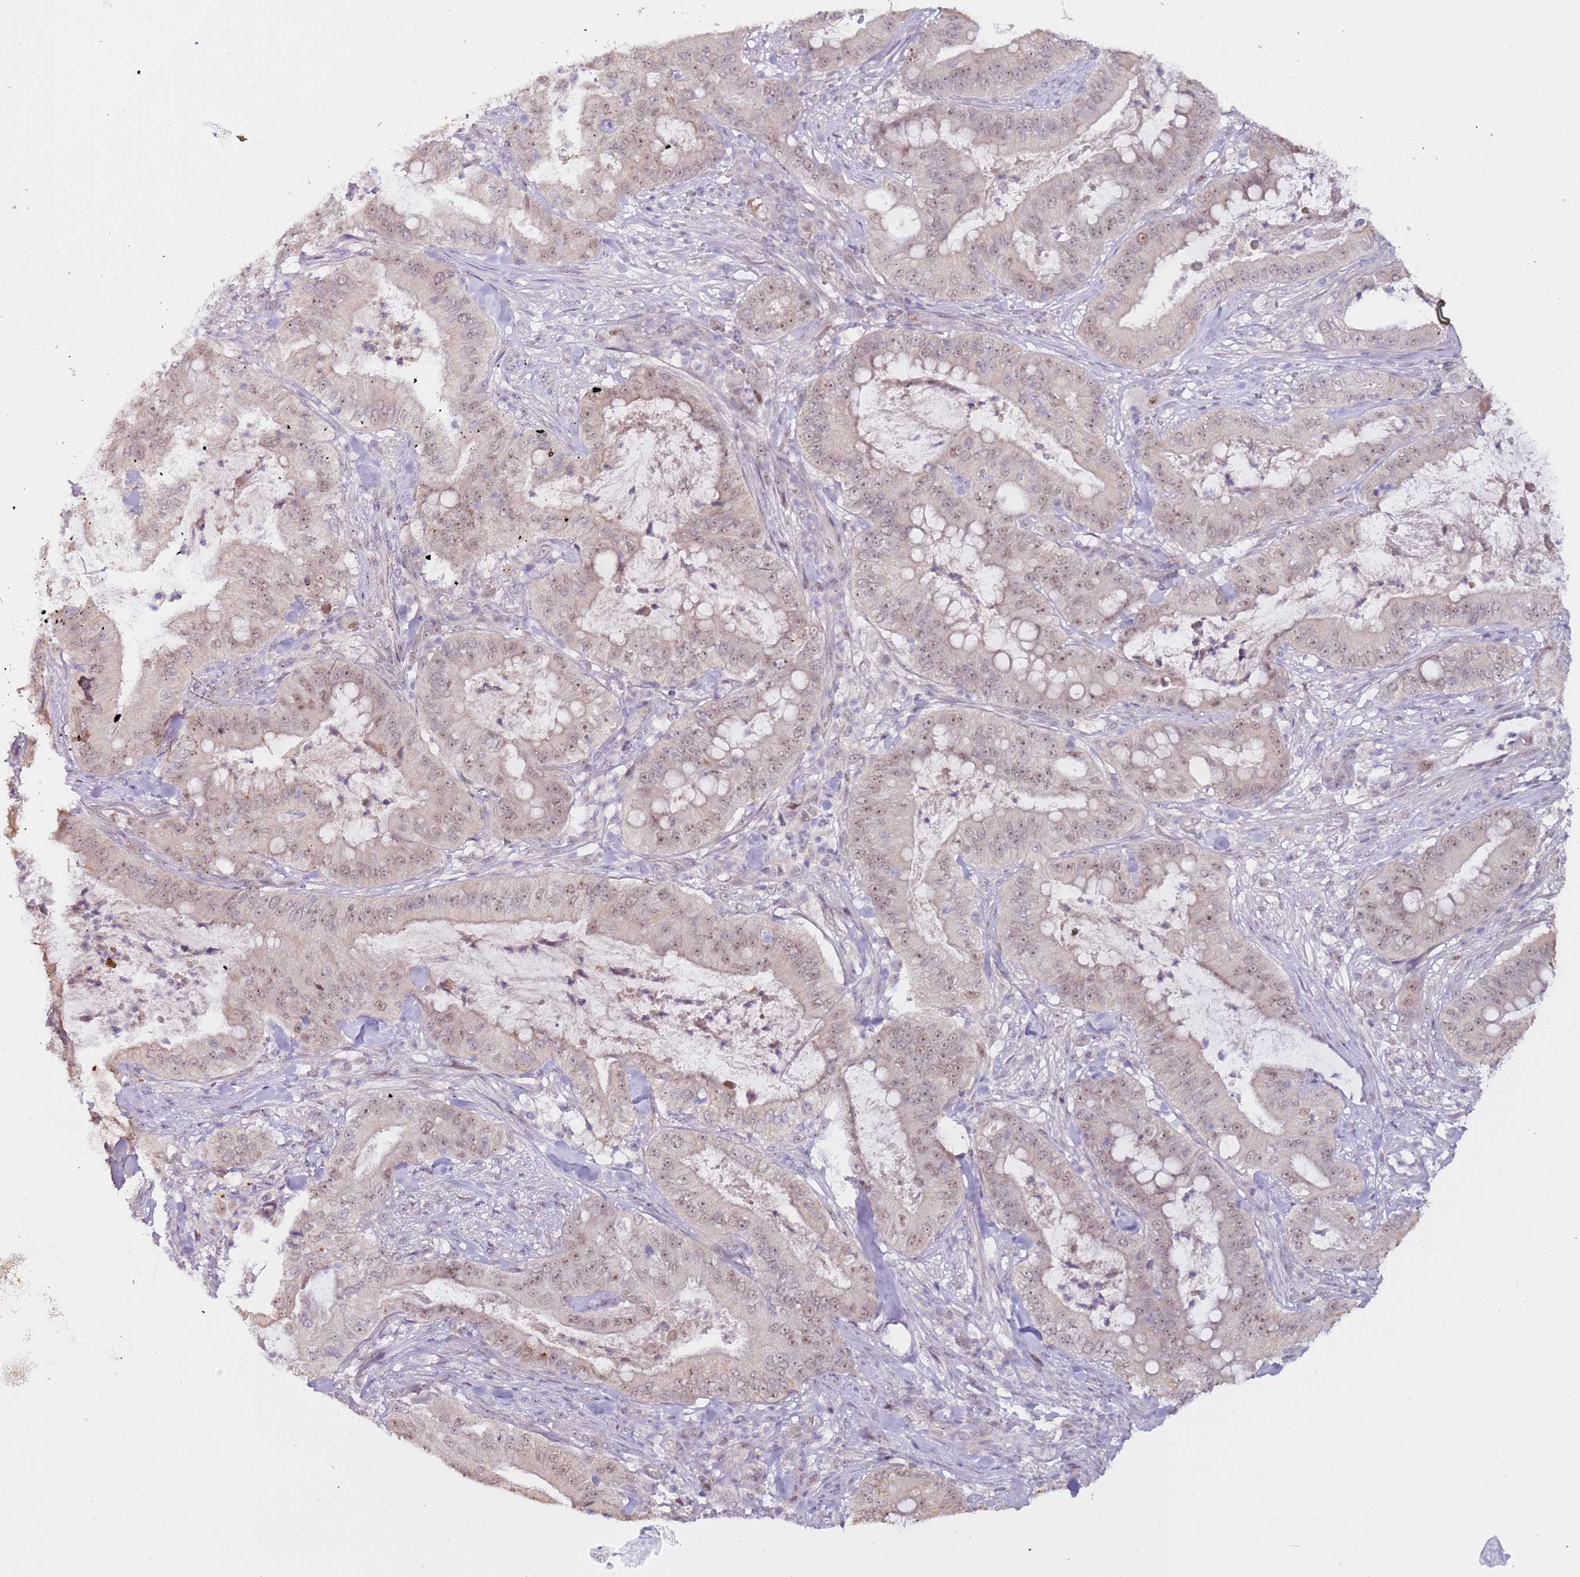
{"staining": {"intensity": "weak", "quantity": "25%-75%", "location": "nuclear"}, "tissue": "pancreatic cancer", "cell_type": "Tumor cells", "image_type": "cancer", "snomed": [{"axis": "morphology", "description": "Adenocarcinoma, NOS"}, {"axis": "topography", "description": "Pancreas"}], "caption": "Pancreatic cancer was stained to show a protein in brown. There is low levels of weak nuclear staining in about 25%-75% of tumor cells. Using DAB (3,3'-diaminobenzidine) (brown) and hematoxylin (blue) stains, captured at high magnification using brightfield microscopy.", "gene": "LGALSL", "patient": {"sex": "male", "age": 71}}